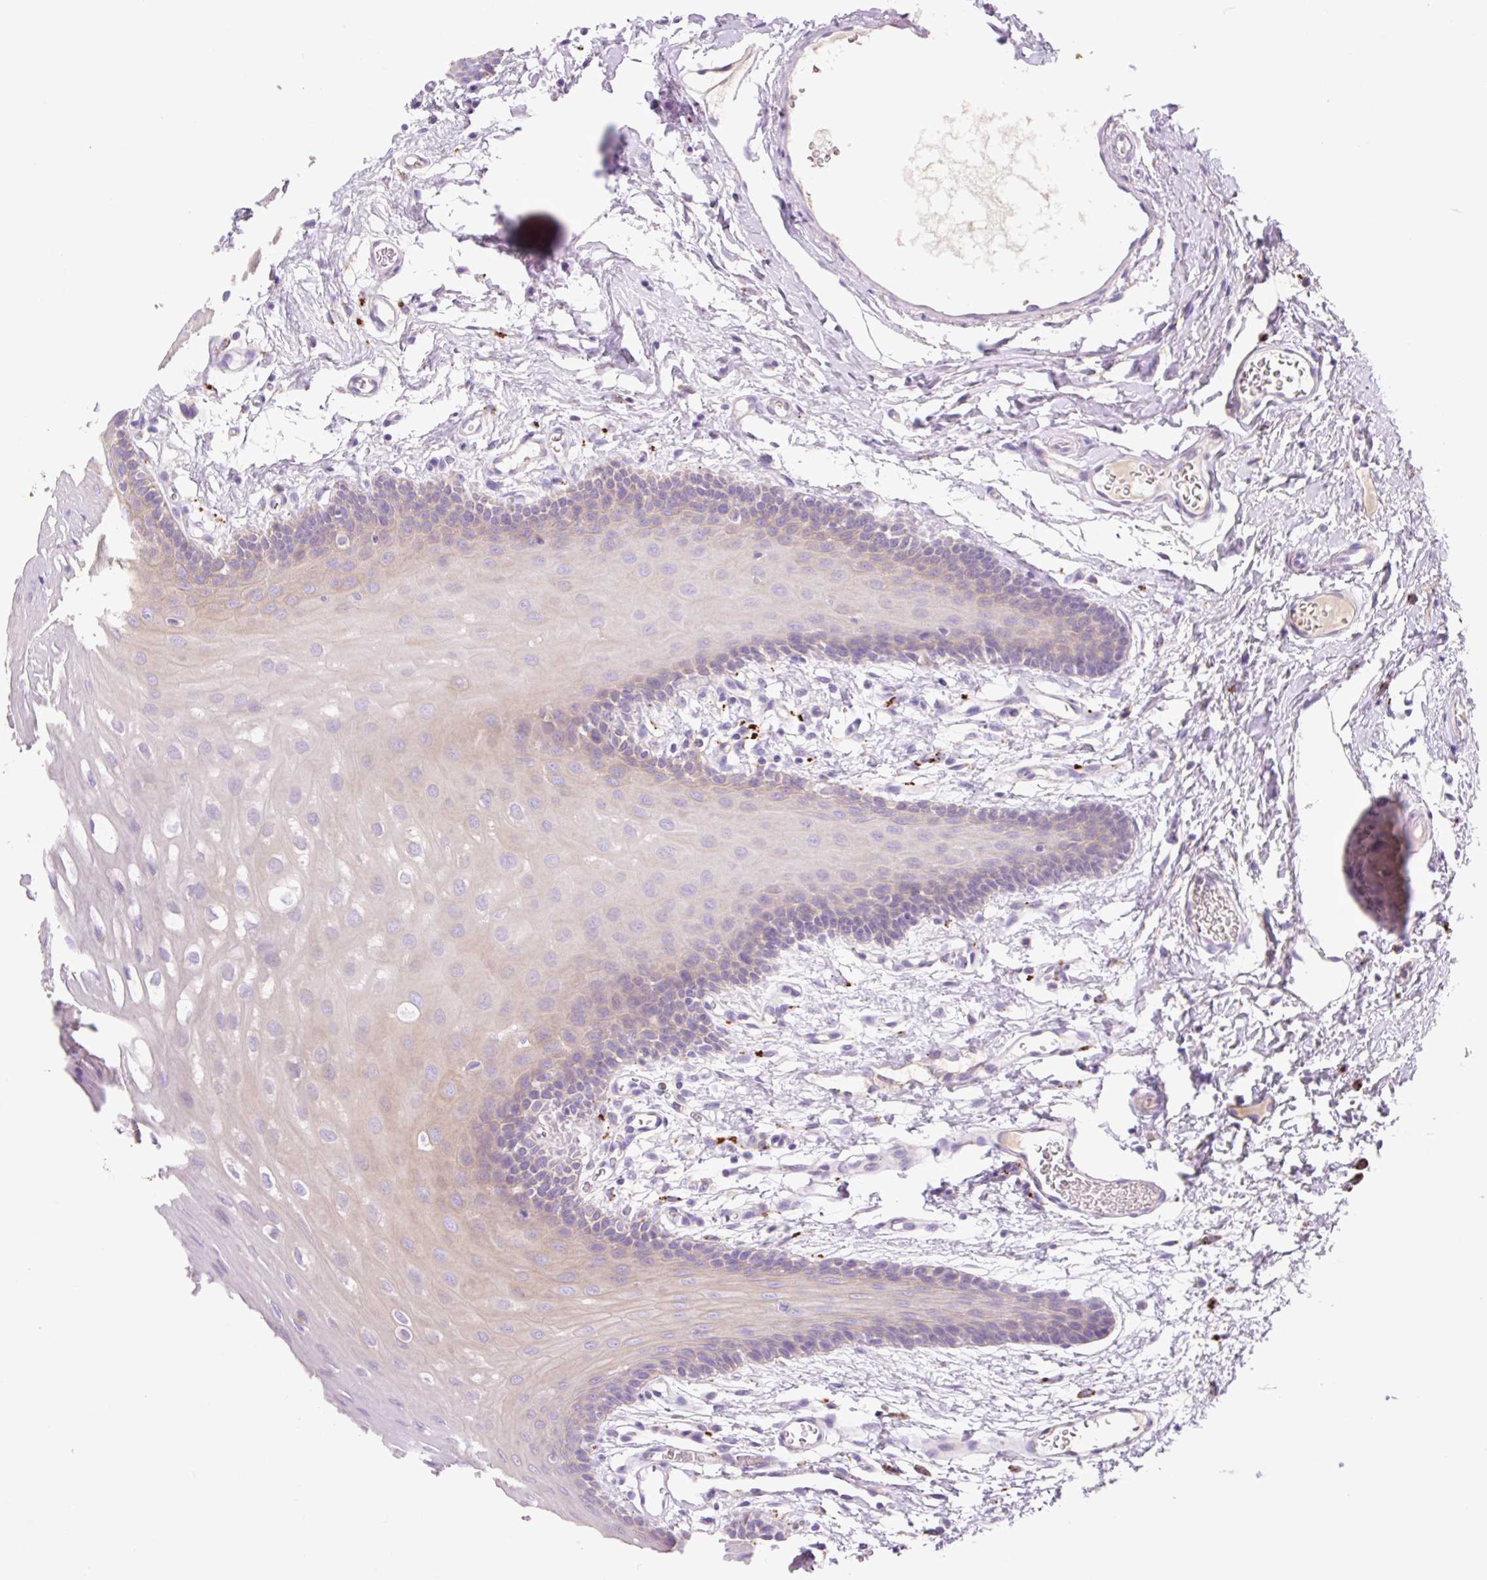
{"staining": {"intensity": "weak", "quantity": "<25%", "location": "cytoplasmic/membranous"}, "tissue": "oral mucosa", "cell_type": "Squamous epithelial cells", "image_type": "normal", "snomed": [{"axis": "morphology", "description": "Normal tissue, NOS"}, {"axis": "topography", "description": "Oral tissue"}, {"axis": "topography", "description": "Tounge, NOS"}], "caption": "Squamous epithelial cells show no significant expression in benign oral mucosa. (DAB (3,3'-diaminobenzidine) immunohistochemistry (IHC) visualized using brightfield microscopy, high magnification).", "gene": "HEXA", "patient": {"sex": "female", "age": 60}}